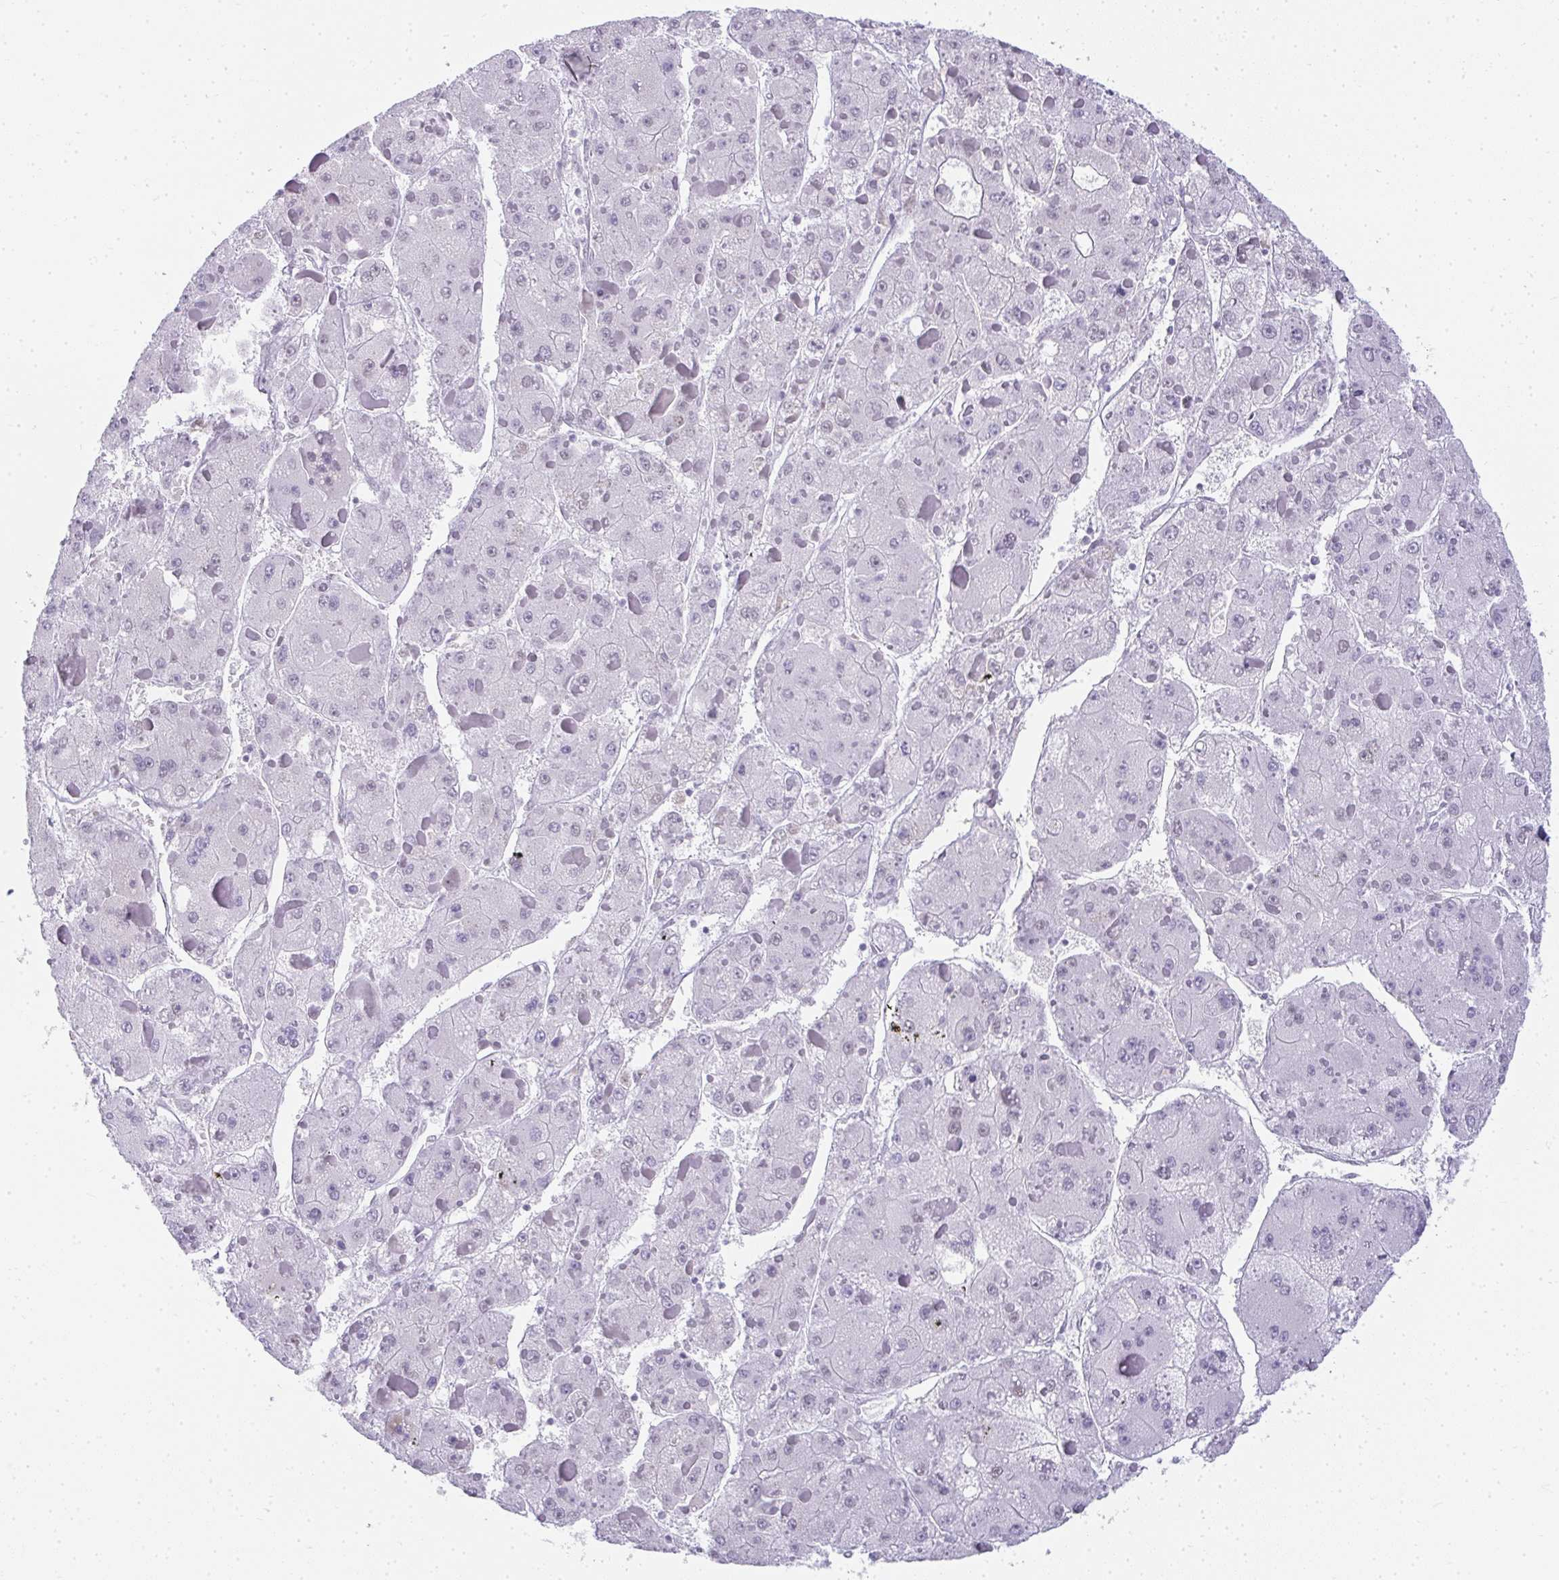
{"staining": {"intensity": "negative", "quantity": "none", "location": "none"}, "tissue": "liver cancer", "cell_type": "Tumor cells", "image_type": "cancer", "snomed": [{"axis": "morphology", "description": "Carcinoma, Hepatocellular, NOS"}, {"axis": "topography", "description": "Liver"}], "caption": "The photomicrograph reveals no significant positivity in tumor cells of liver cancer (hepatocellular carcinoma).", "gene": "PLA2G1B", "patient": {"sex": "female", "age": 73}}